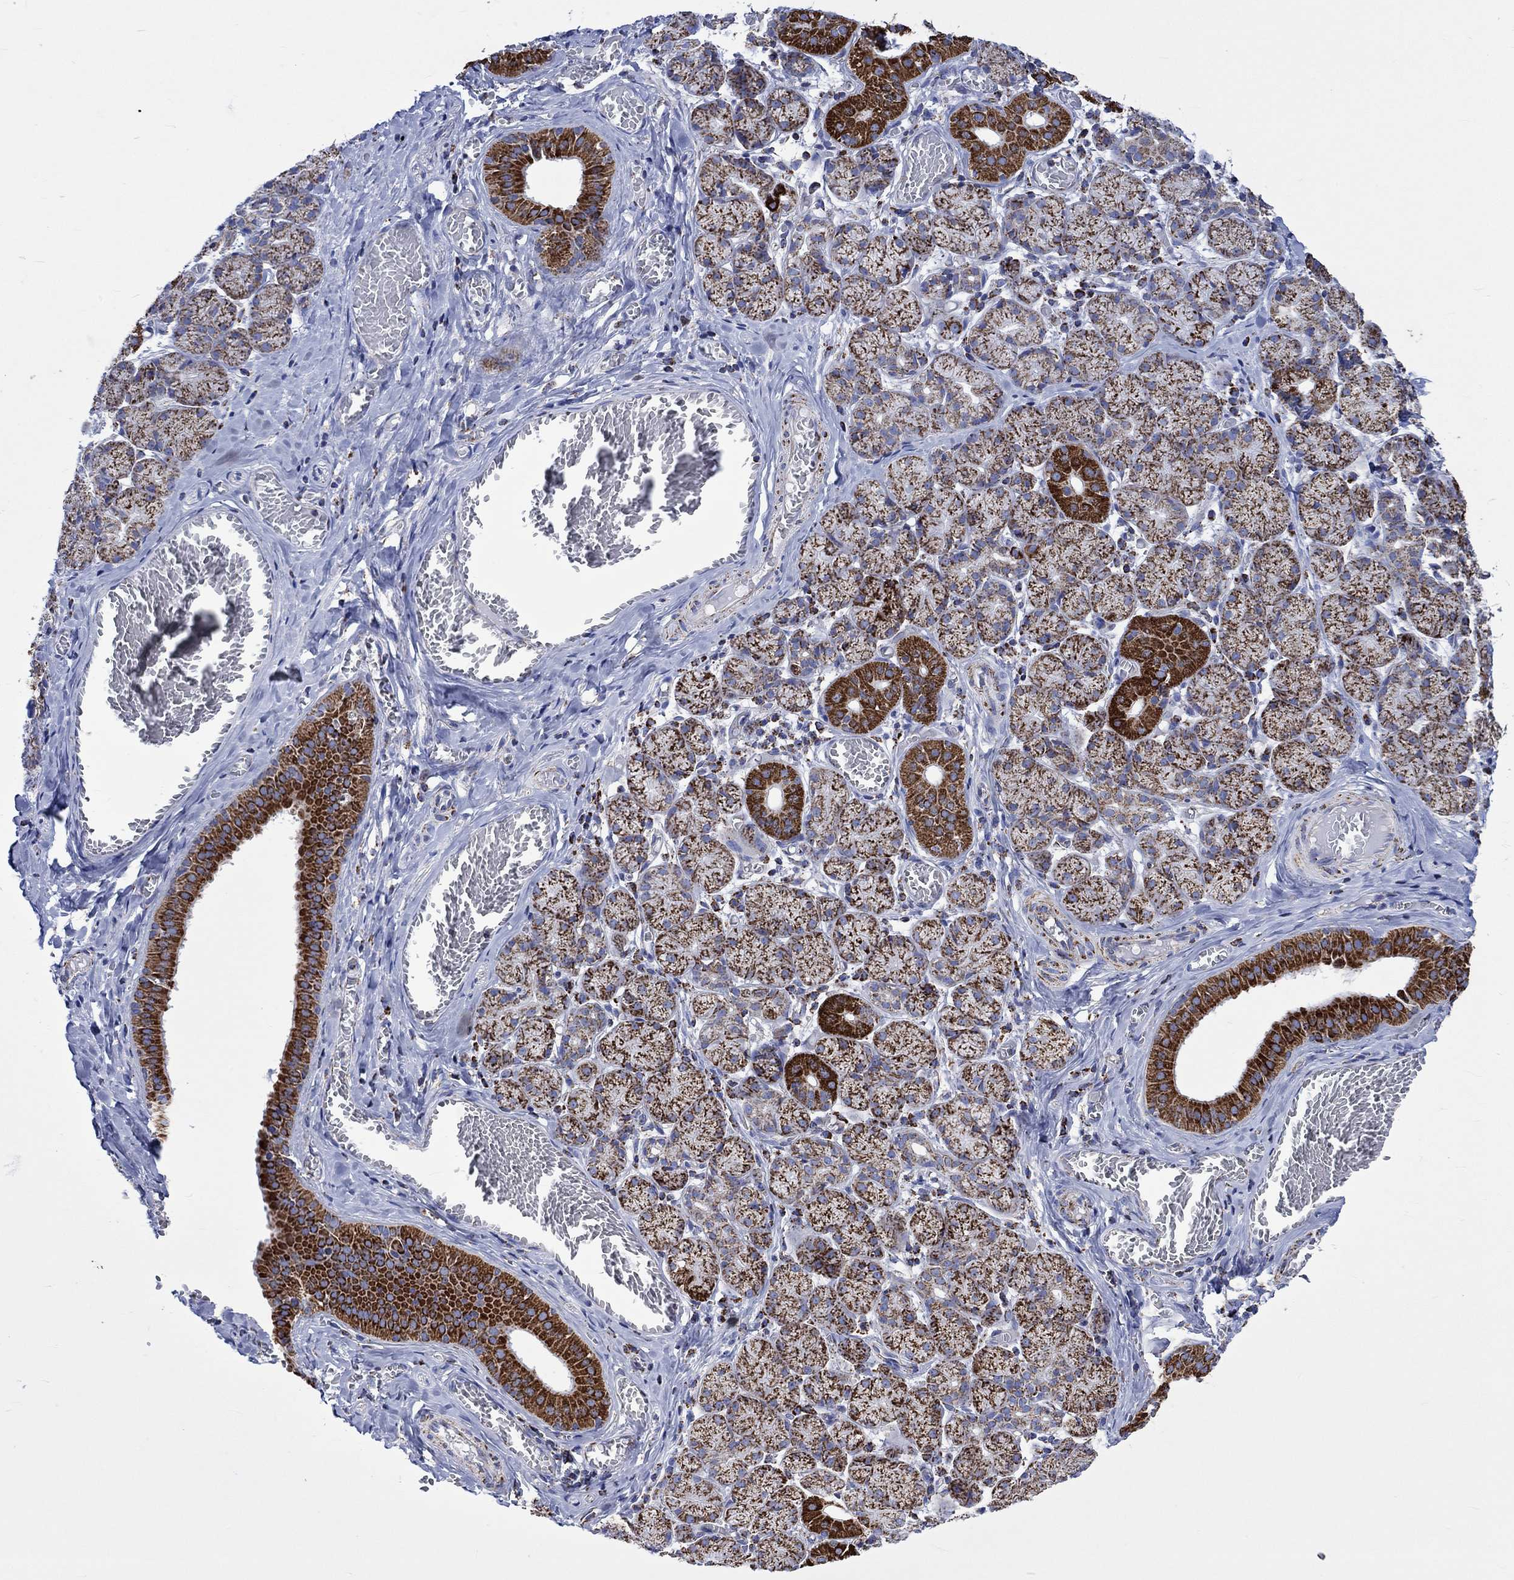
{"staining": {"intensity": "strong", "quantity": "25%-75%", "location": "cytoplasmic/membranous"}, "tissue": "salivary gland", "cell_type": "Glandular cells", "image_type": "normal", "snomed": [{"axis": "morphology", "description": "Normal tissue, NOS"}, {"axis": "topography", "description": "Salivary gland"}, {"axis": "topography", "description": "Peripheral nerve tissue"}], "caption": "A brown stain shows strong cytoplasmic/membranous staining of a protein in glandular cells of unremarkable human salivary gland. Nuclei are stained in blue.", "gene": "RCE1", "patient": {"sex": "female", "age": 24}}